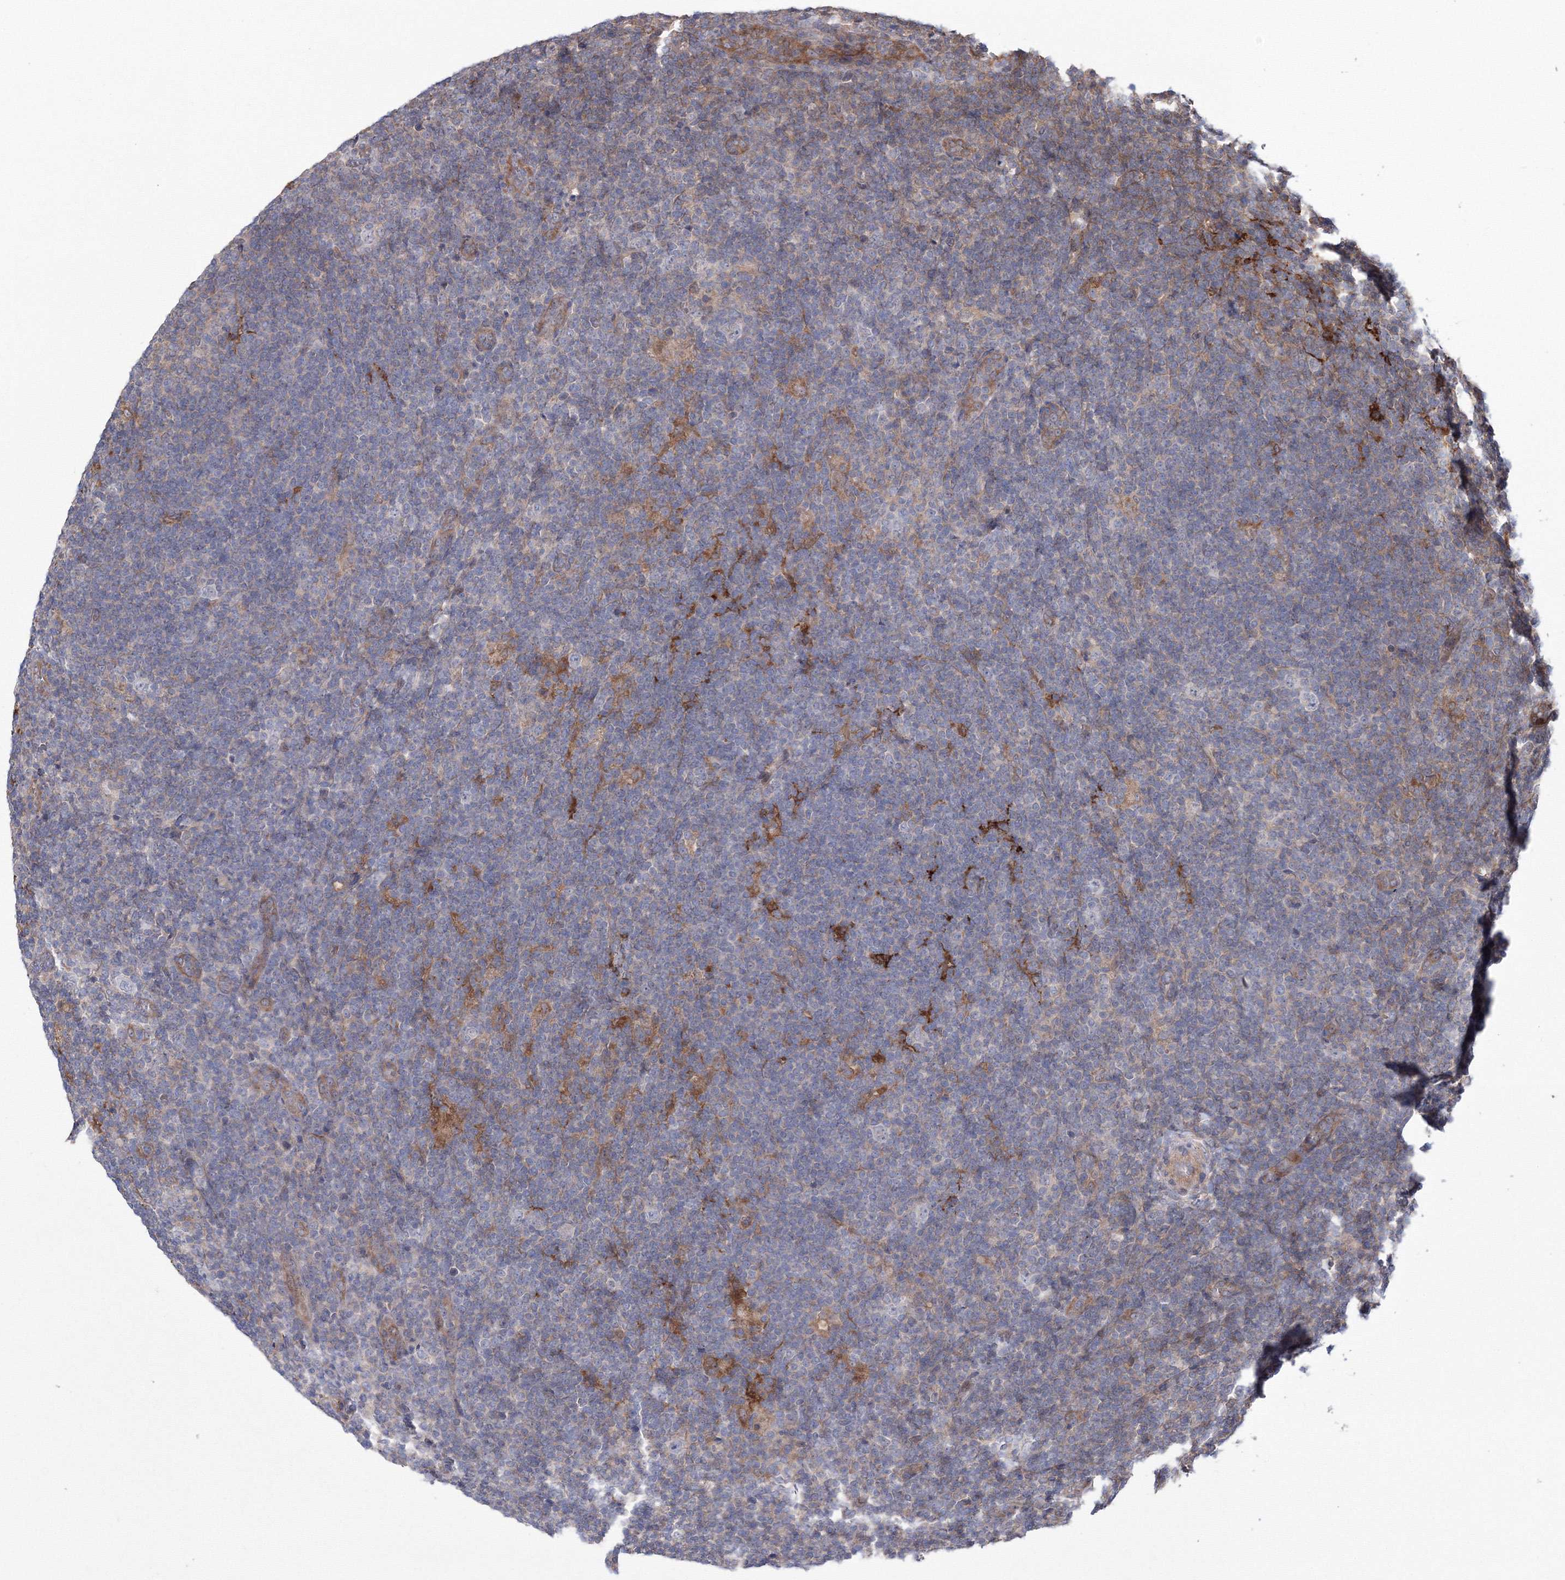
{"staining": {"intensity": "negative", "quantity": "none", "location": "none"}, "tissue": "lymphoma", "cell_type": "Tumor cells", "image_type": "cancer", "snomed": [{"axis": "morphology", "description": "Hodgkin's disease, NOS"}, {"axis": "topography", "description": "Lymph node"}], "caption": "Immunohistochemistry image of neoplastic tissue: human lymphoma stained with DAB demonstrates no significant protein expression in tumor cells.", "gene": "RANBP3L", "patient": {"sex": "female", "age": 57}}